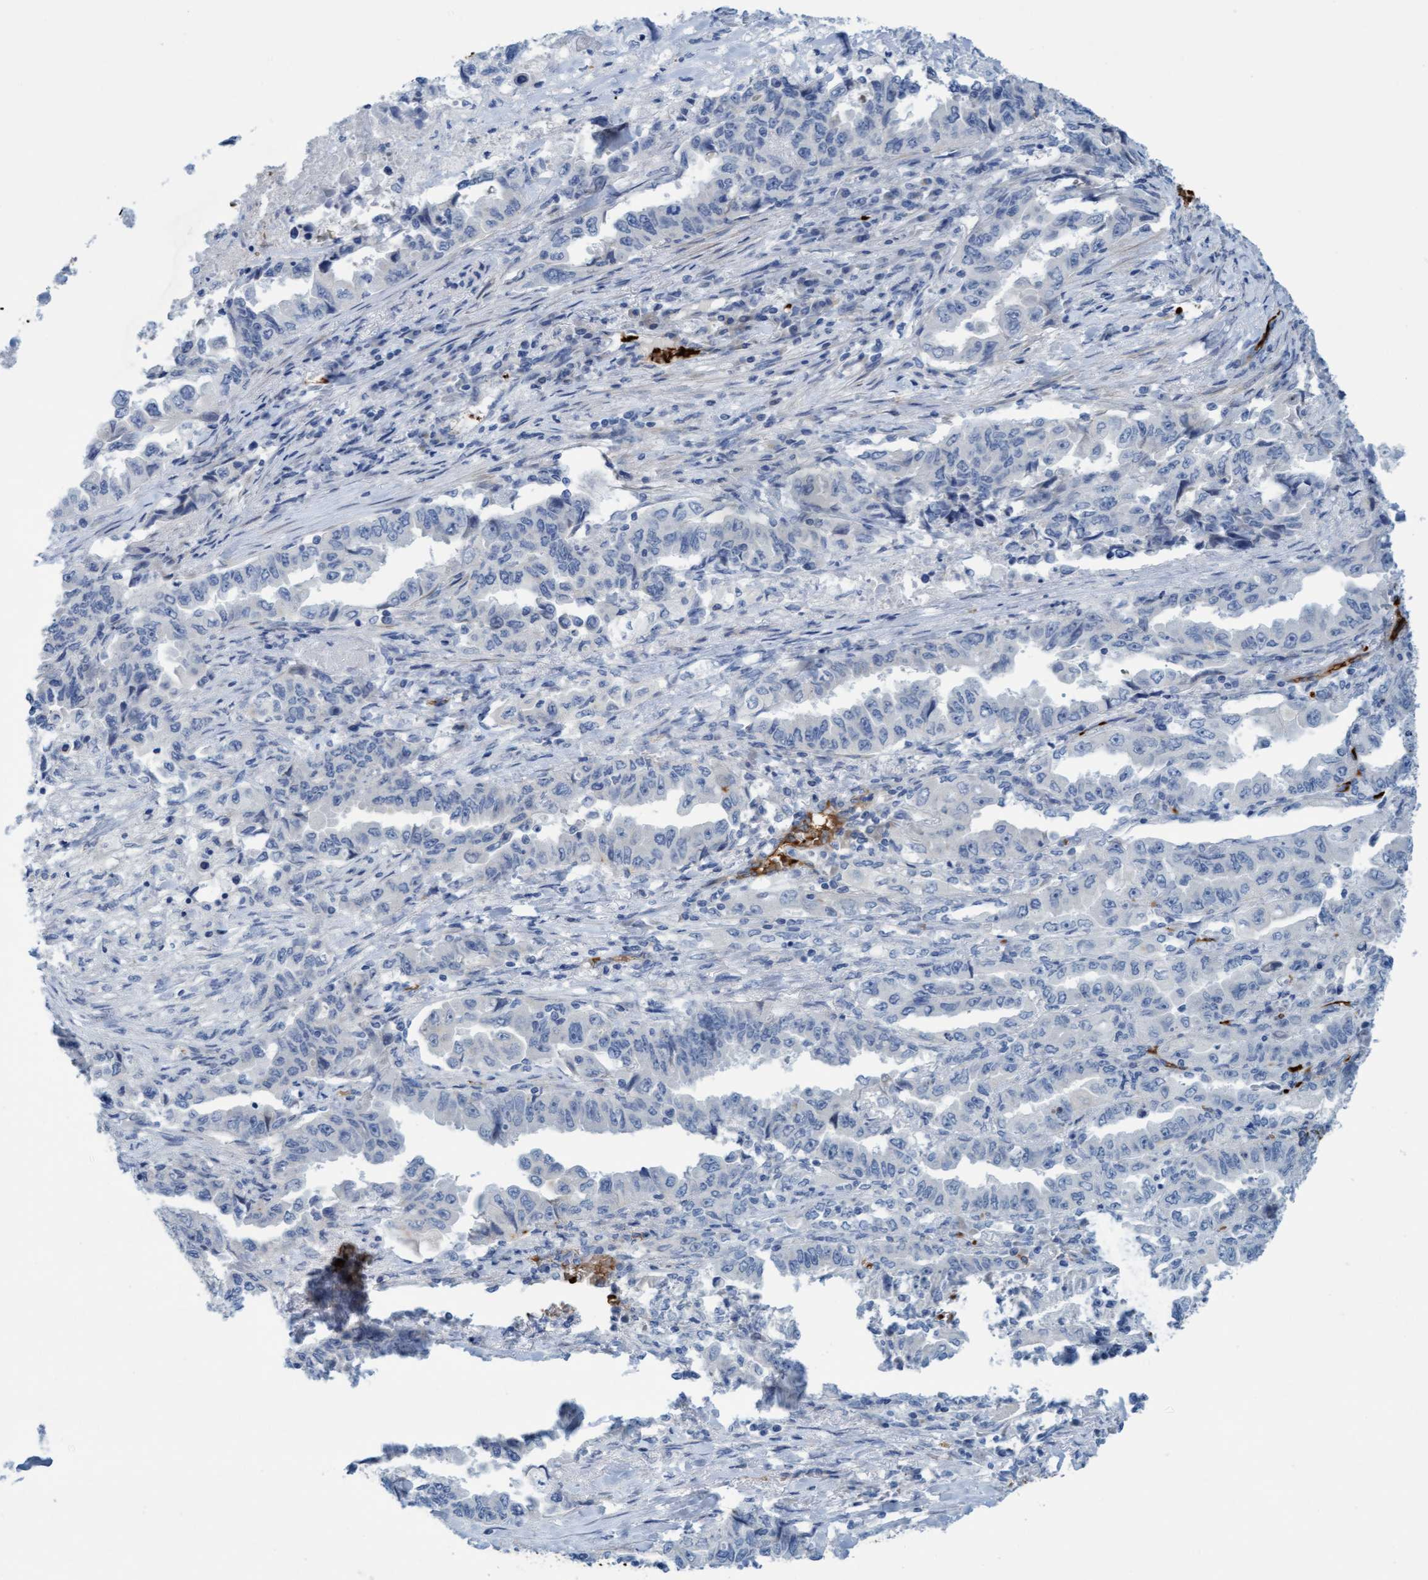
{"staining": {"intensity": "negative", "quantity": "none", "location": "none"}, "tissue": "lung cancer", "cell_type": "Tumor cells", "image_type": "cancer", "snomed": [{"axis": "morphology", "description": "Adenocarcinoma, NOS"}, {"axis": "topography", "description": "Lung"}], "caption": "DAB (3,3'-diaminobenzidine) immunohistochemical staining of adenocarcinoma (lung) exhibits no significant positivity in tumor cells. Brightfield microscopy of IHC stained with DAB (3,3'-diaminobenzidine) (brown) and hematoxylin (blue), captured at high magnification.", "gene": "P2RX5", "patient": {"sex": "female", "age": 51}}